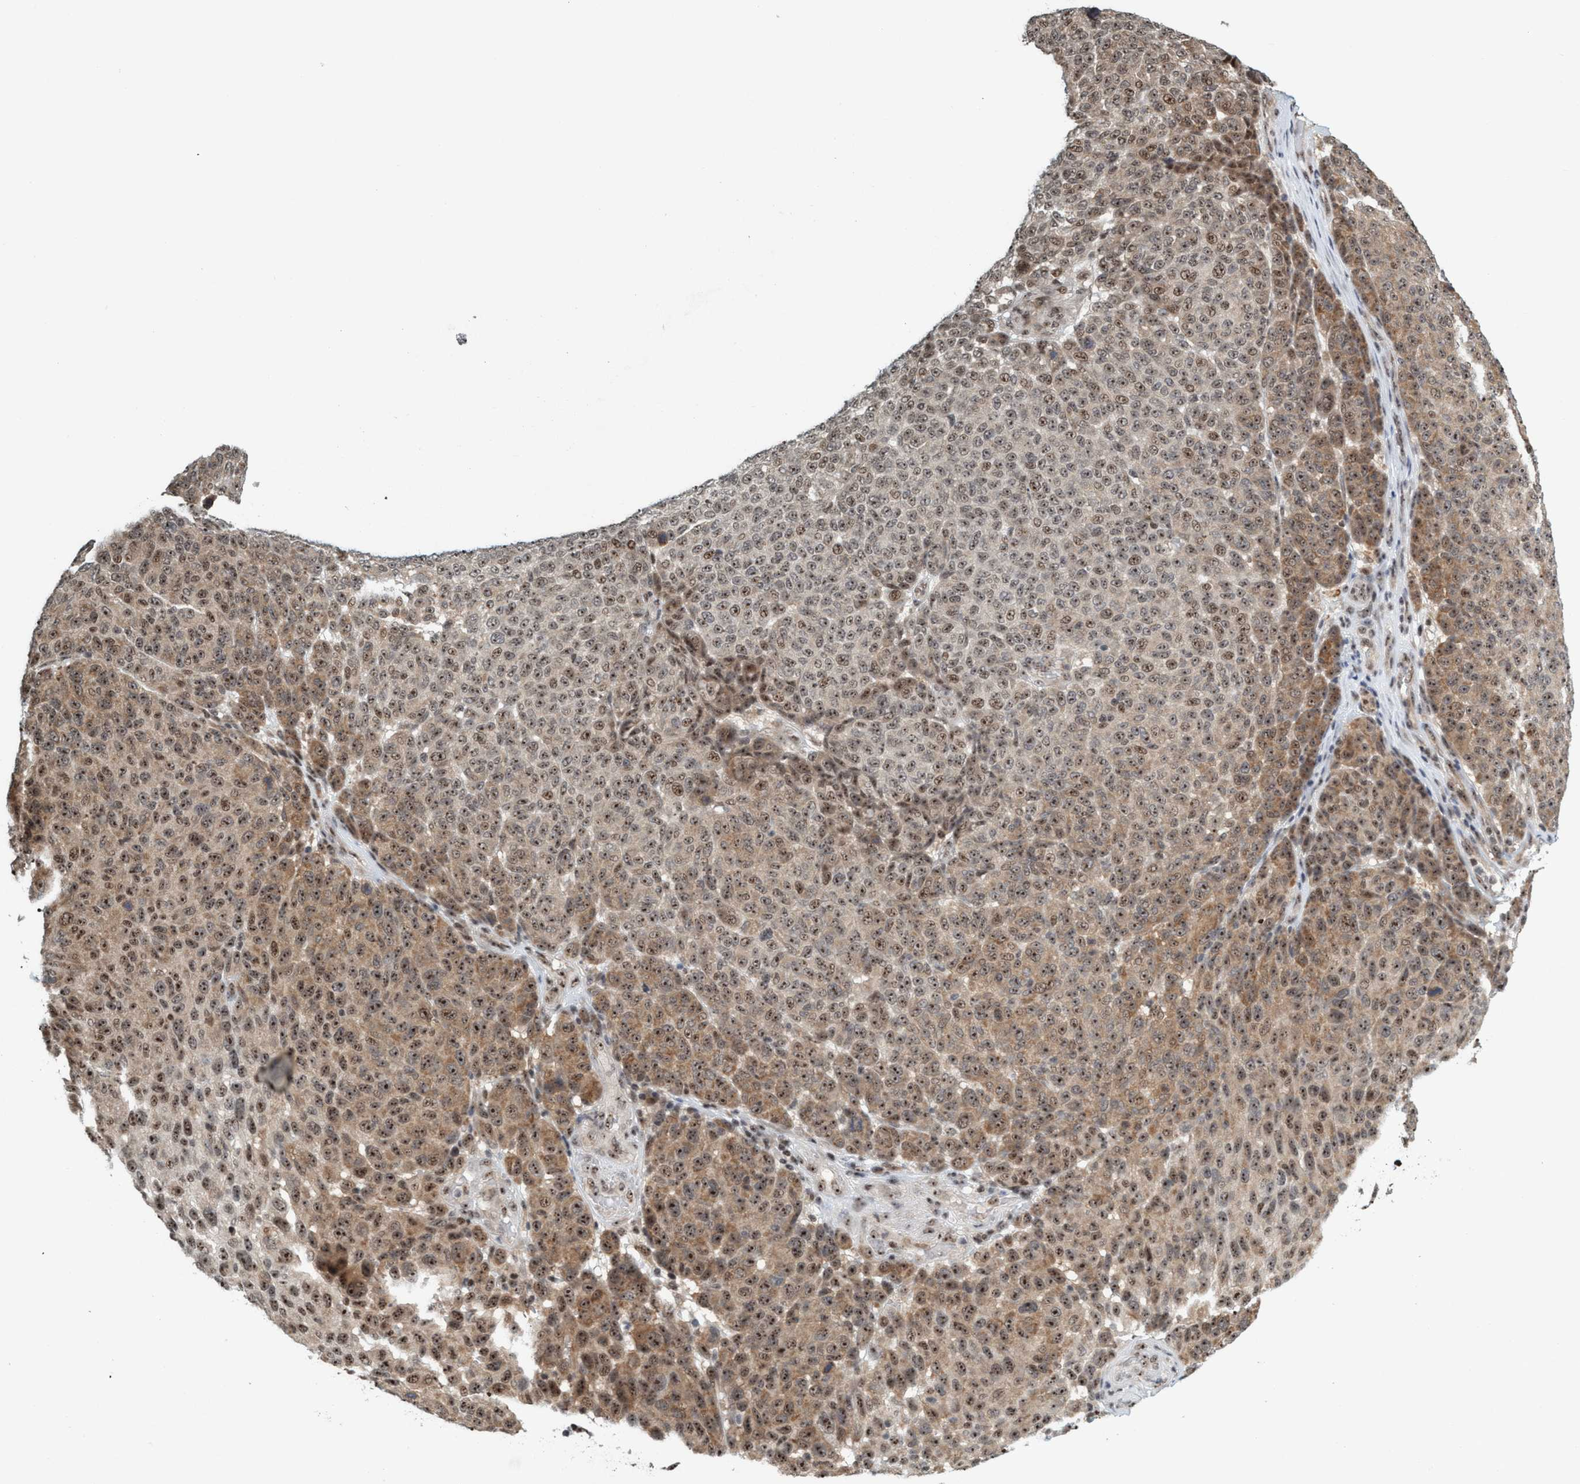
{"staining": {"intensity": "moderate", "quantity": ">75%", "location": "nuclear"}, "tissue": "melanoma", "cell_type": "Tumor cells", "image_type": "cancer", "snomed": [{"axis": "morphology", "description": "Malignant melanoma, NOS"}, {"axis": "topography", "description": "Skin"}], "caption": "IHC staining of malignant melanoma, which shows medium levels of moderate nuclear positivity in approximately >75% of tumor cells indicating moderate nuclear protein positivity. The staining was performed using DAB (brown) for protein detection and nuclei were counterstained in hematoxylin (blue).", "gene": "SMCR8", "patient": {"sex": "male", "age": 59}}